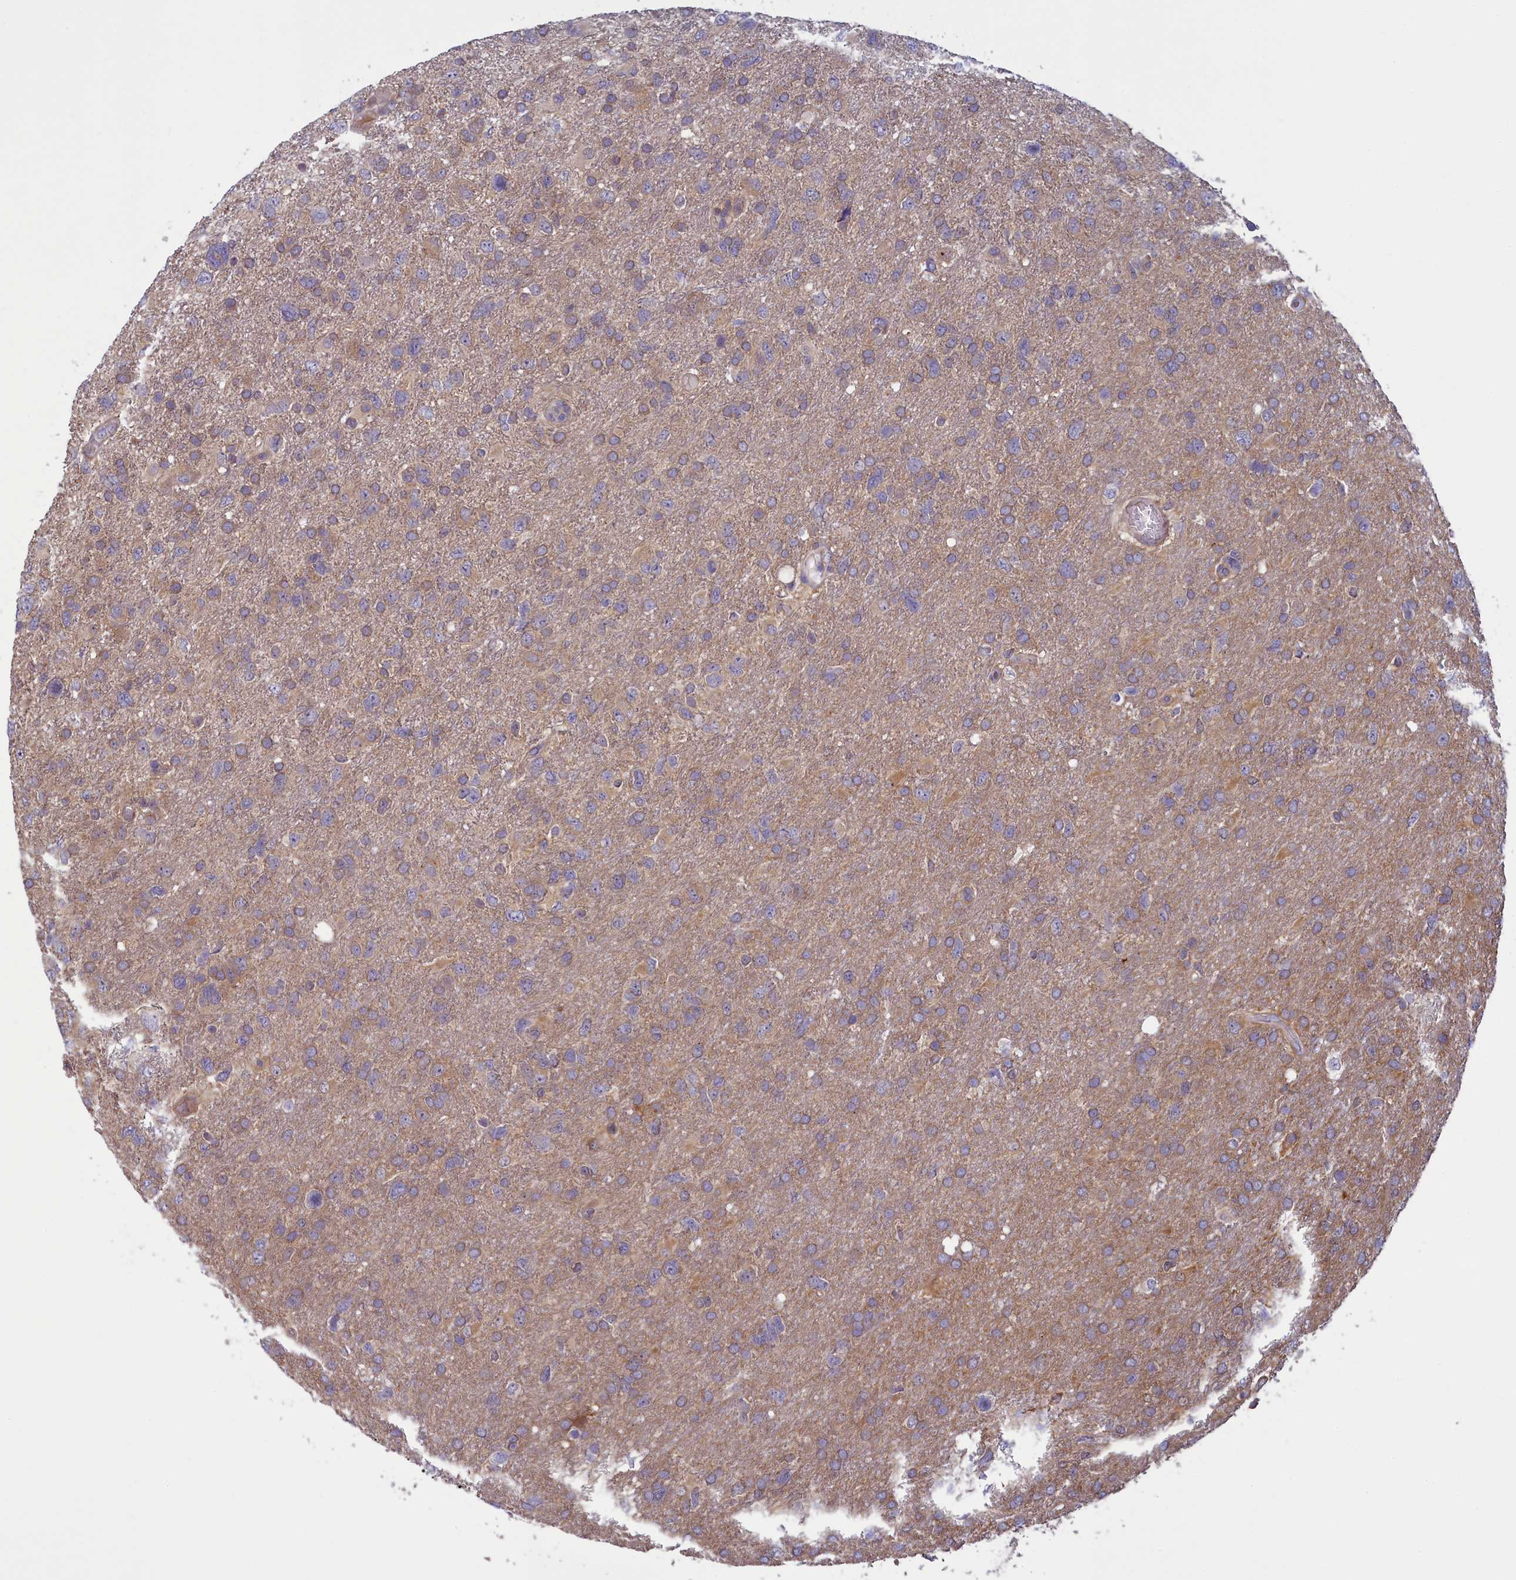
{"staining": {"intensity": "weak", "quantity": "25%-75%", "location": "cytoplasmic/membranous"}, "tissue": "glioma", "cell_type": "Tumor cells", "image_type": "cancer", "snomed": [{"axis": "morphology", "description": "Glioma, malignant, High grade"}, {"axis": "topography", "description": "Brain"}], "caption": "Glioma was stained to show a protein in brown. There is low levels of weak cytoplasmic/membranous staining in approximately 25%-75% of tumor cells. (Brightfield microscopy of DAB IHC at high magnification).", "gene": "NUBP1", "patient": {"sex": "male", "age": 61}}